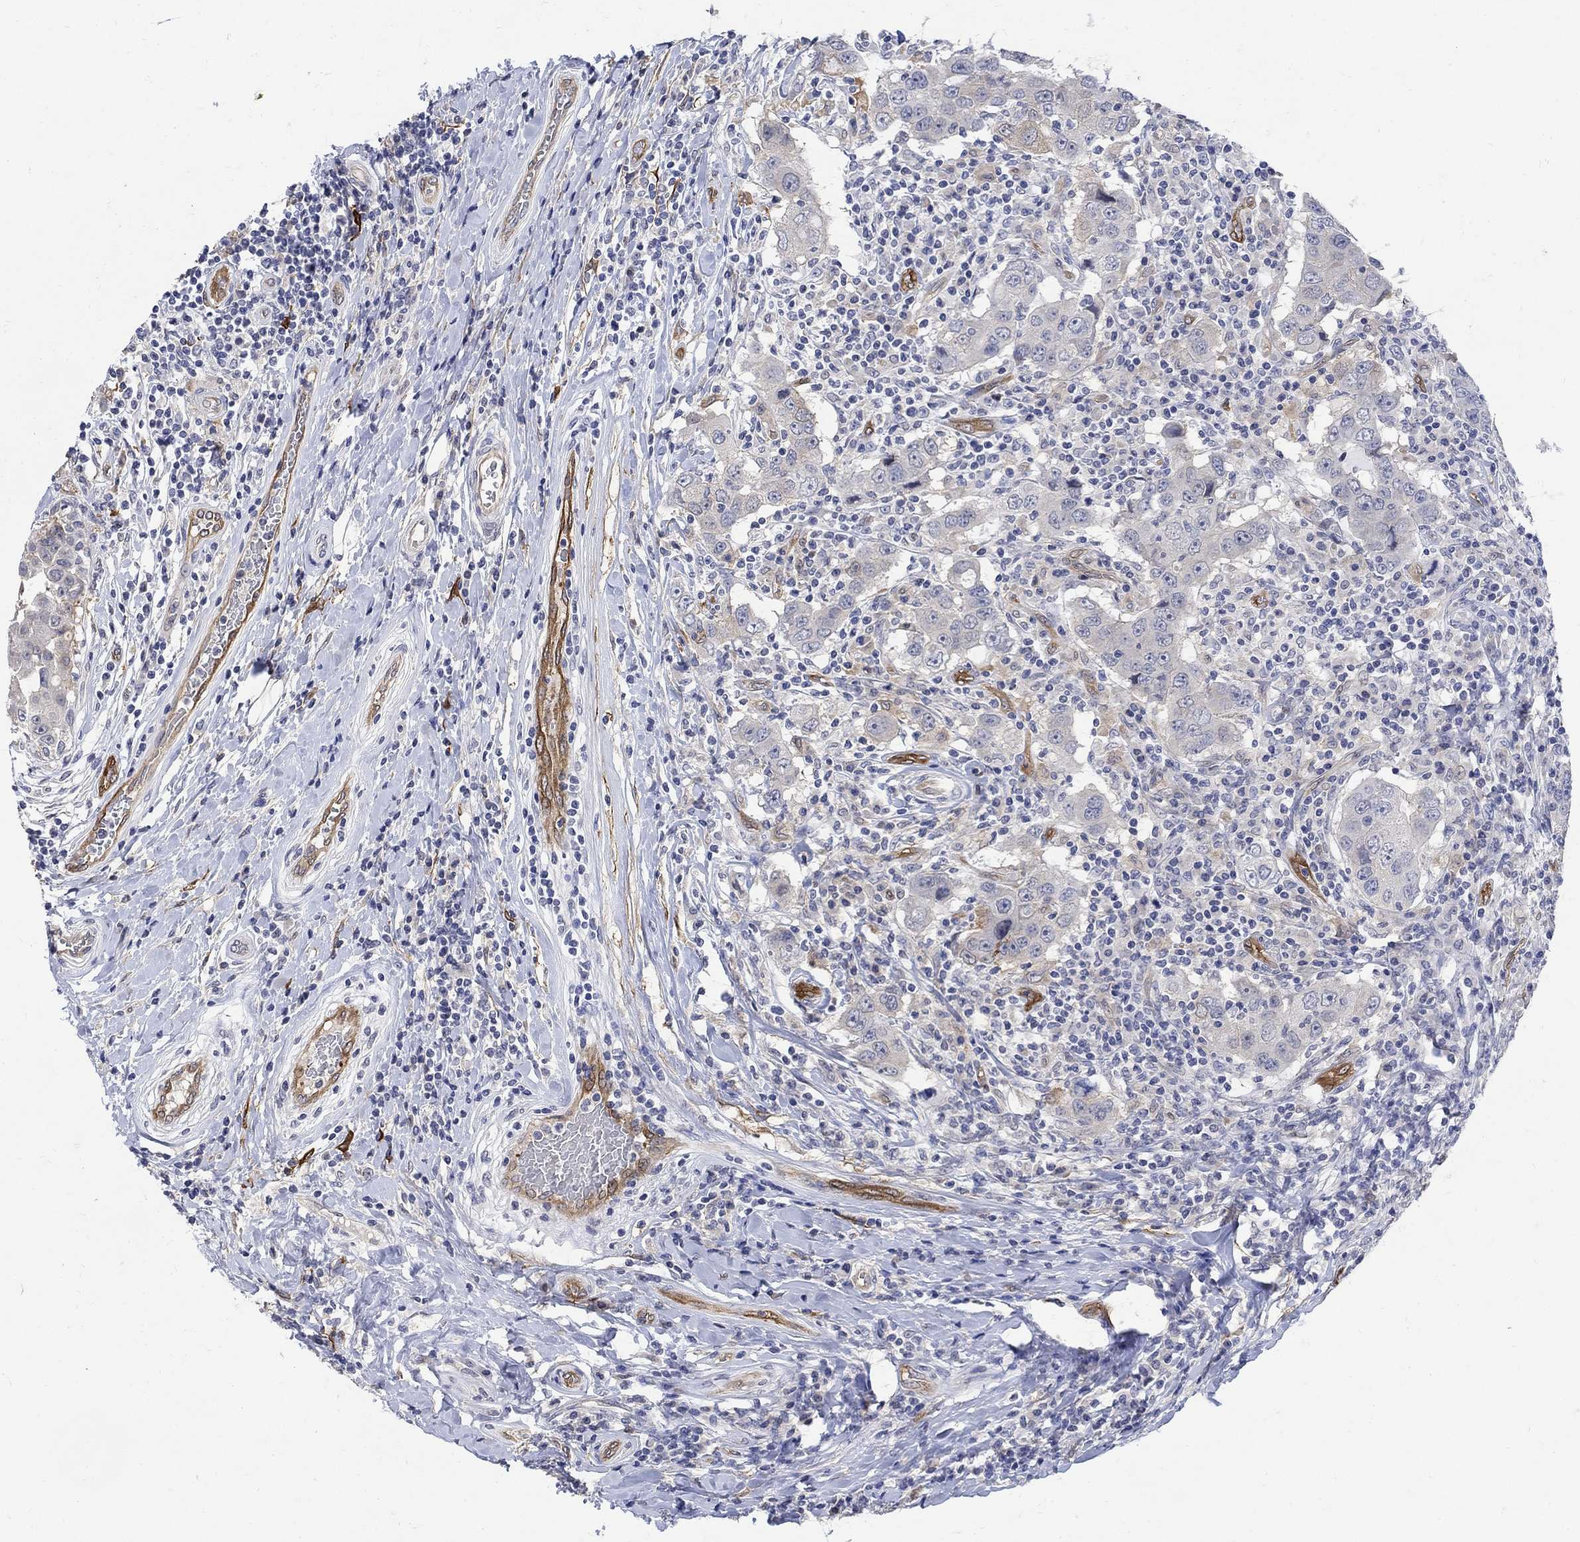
{"staining": {"intensity": "negative", "quantity": "none", "location": "none"}, "tissue": "breast cancer", "cell_type": "Tumor cells", "image_type": "cancer", "snomed": [{"axis": "morphology", "description": "Duct carcinoma"}, {"axis": "topography", "description": "Breast"}], "caption": "Immunohistochemistry (IHC) image of human intraductal carcinoma (breast) stained for a protein (brown), which shows no staining in tumor cells.", "gene": "TGM2", "patient": {"sex": "female", "age": 27}}